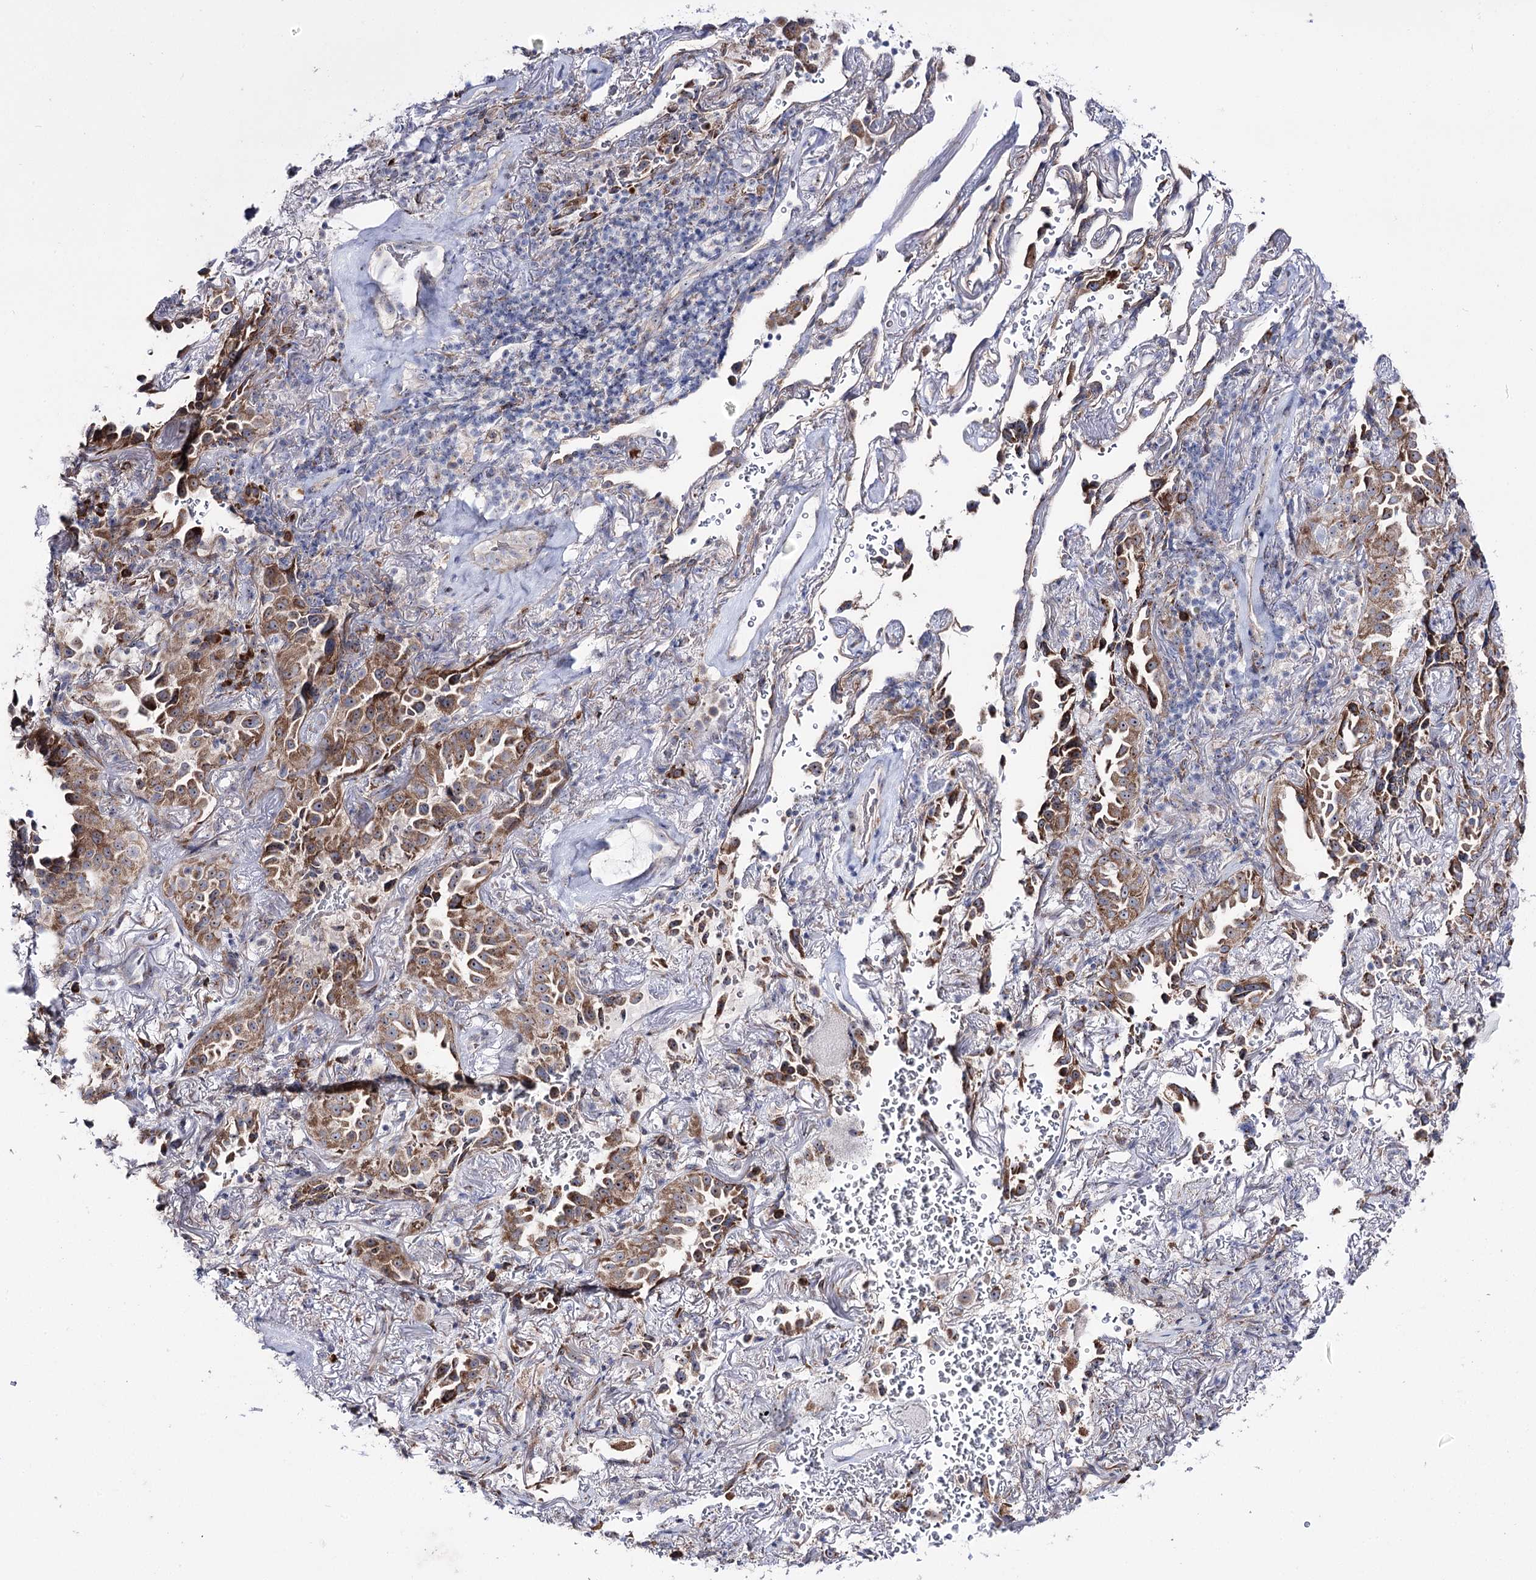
{"staining": {"intensity": "moderate", "quantity": ">75%", "location": "cytoplasmic/membranous"}, "tissue": "lung cancer", "cell_type": "Tumor cells", "image_type": "cancer", "snomed": [{"axis": "morphology", "description": "Adenocarcinoma, NOS"}, {"axis": "topography", "description": "Lung"}], "caption": "Lung cancer was stained to show a protein in brown. There is medium levels of moderate cytoplasmic/membranous expression in approximately >75% of tumor cells.", "gene": "METTL5", "patient": {"sex": "female", "age": 69}}